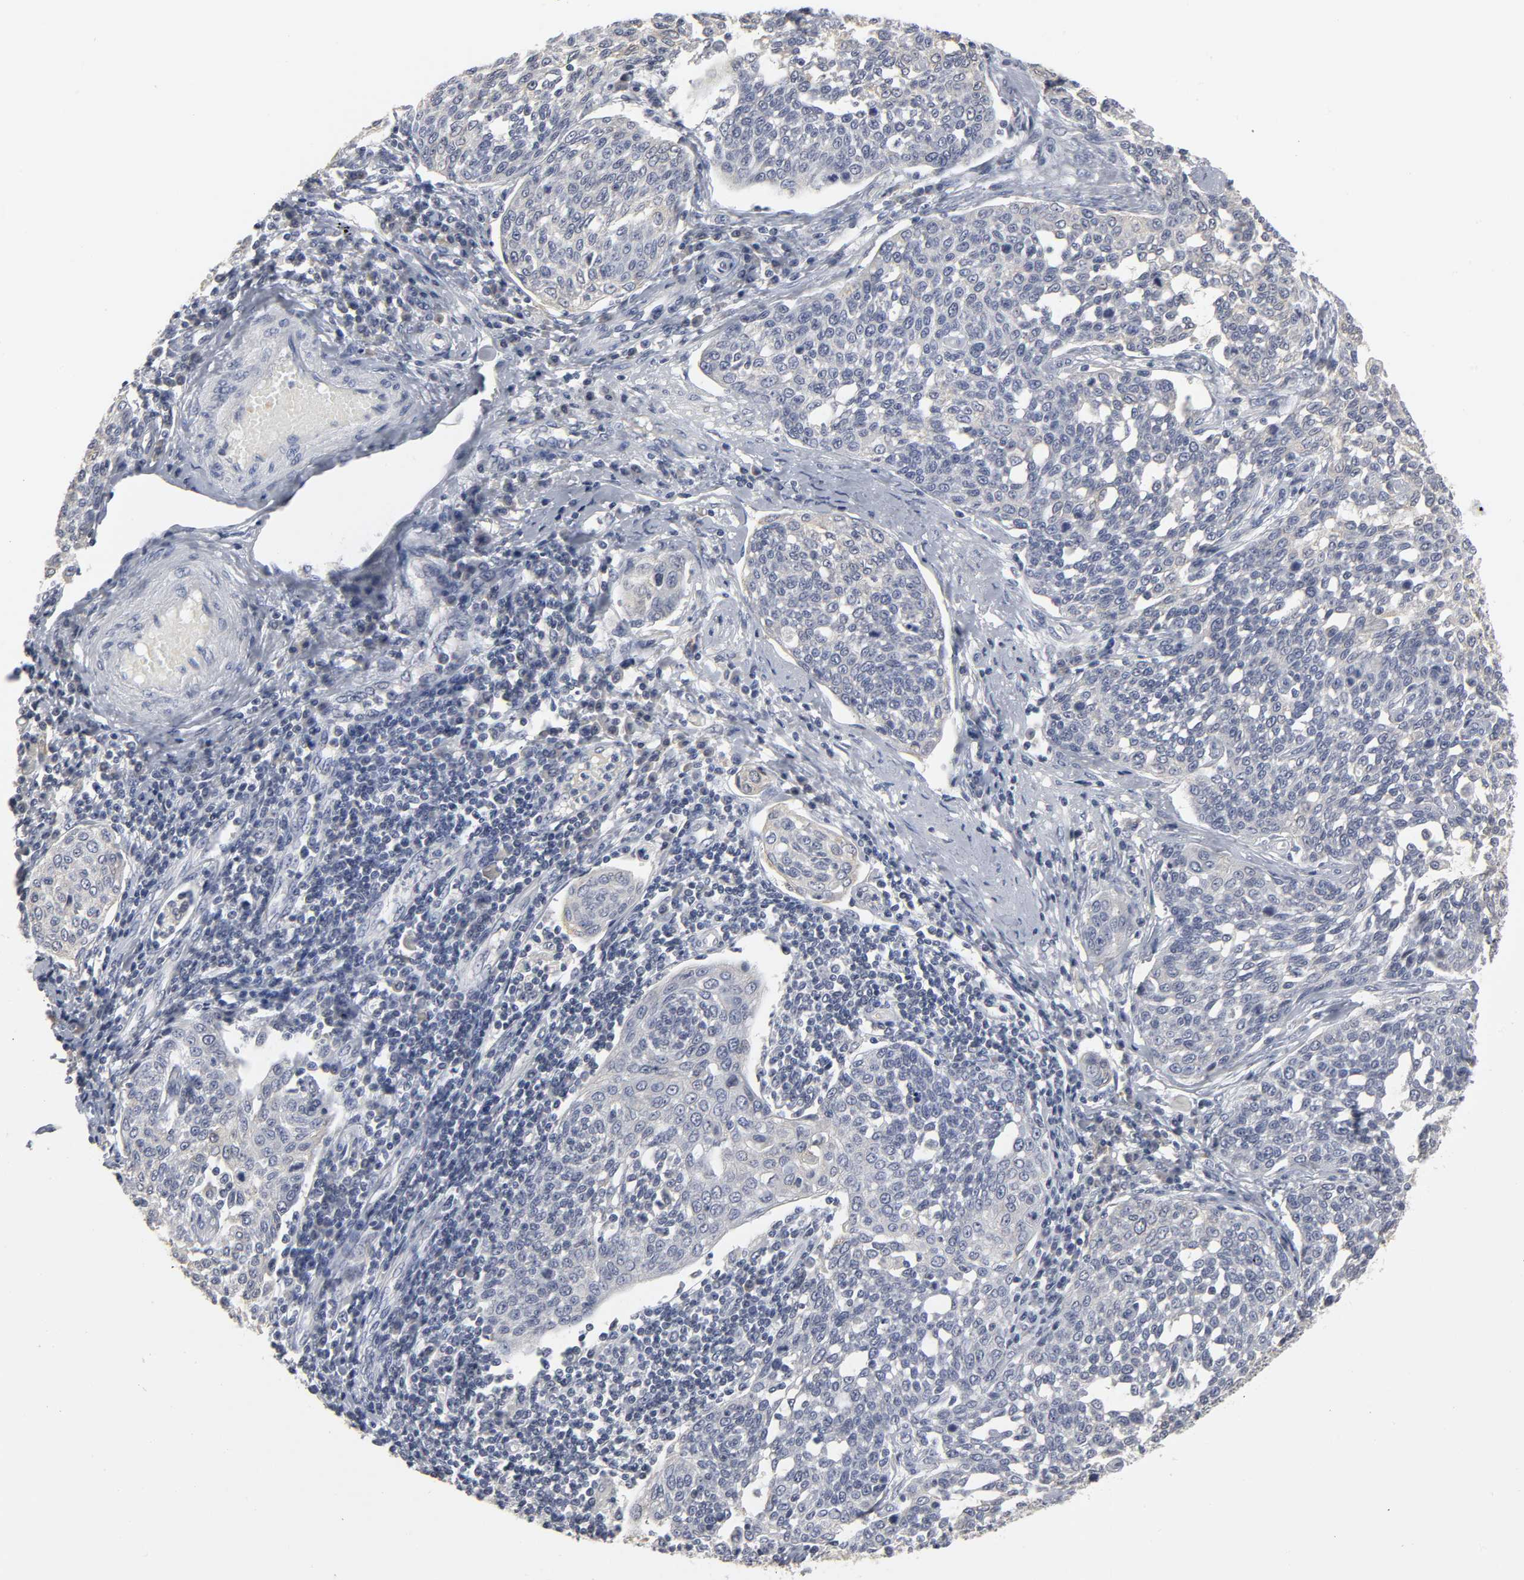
{"staining": {"intensity": "negative", "quantity": "none", "location": "none"}, "tissue": "cervical cancer", "cell_type": "Tumor cells", "image_type": "cancer", "snomed": [{"axis": "morphology", "description": "Squamous cell carcinoma, NOS"}, {"axis": "topography", "description": "Cervix"}], "caption": "This is a histopathology image of immunohistochemistry (IHC) staining of squamous cell carcinoma (cervical), which shows no expression in tumor cells.", "gene": "TCAP", "patient": {"sex": "female", "age": 34}}